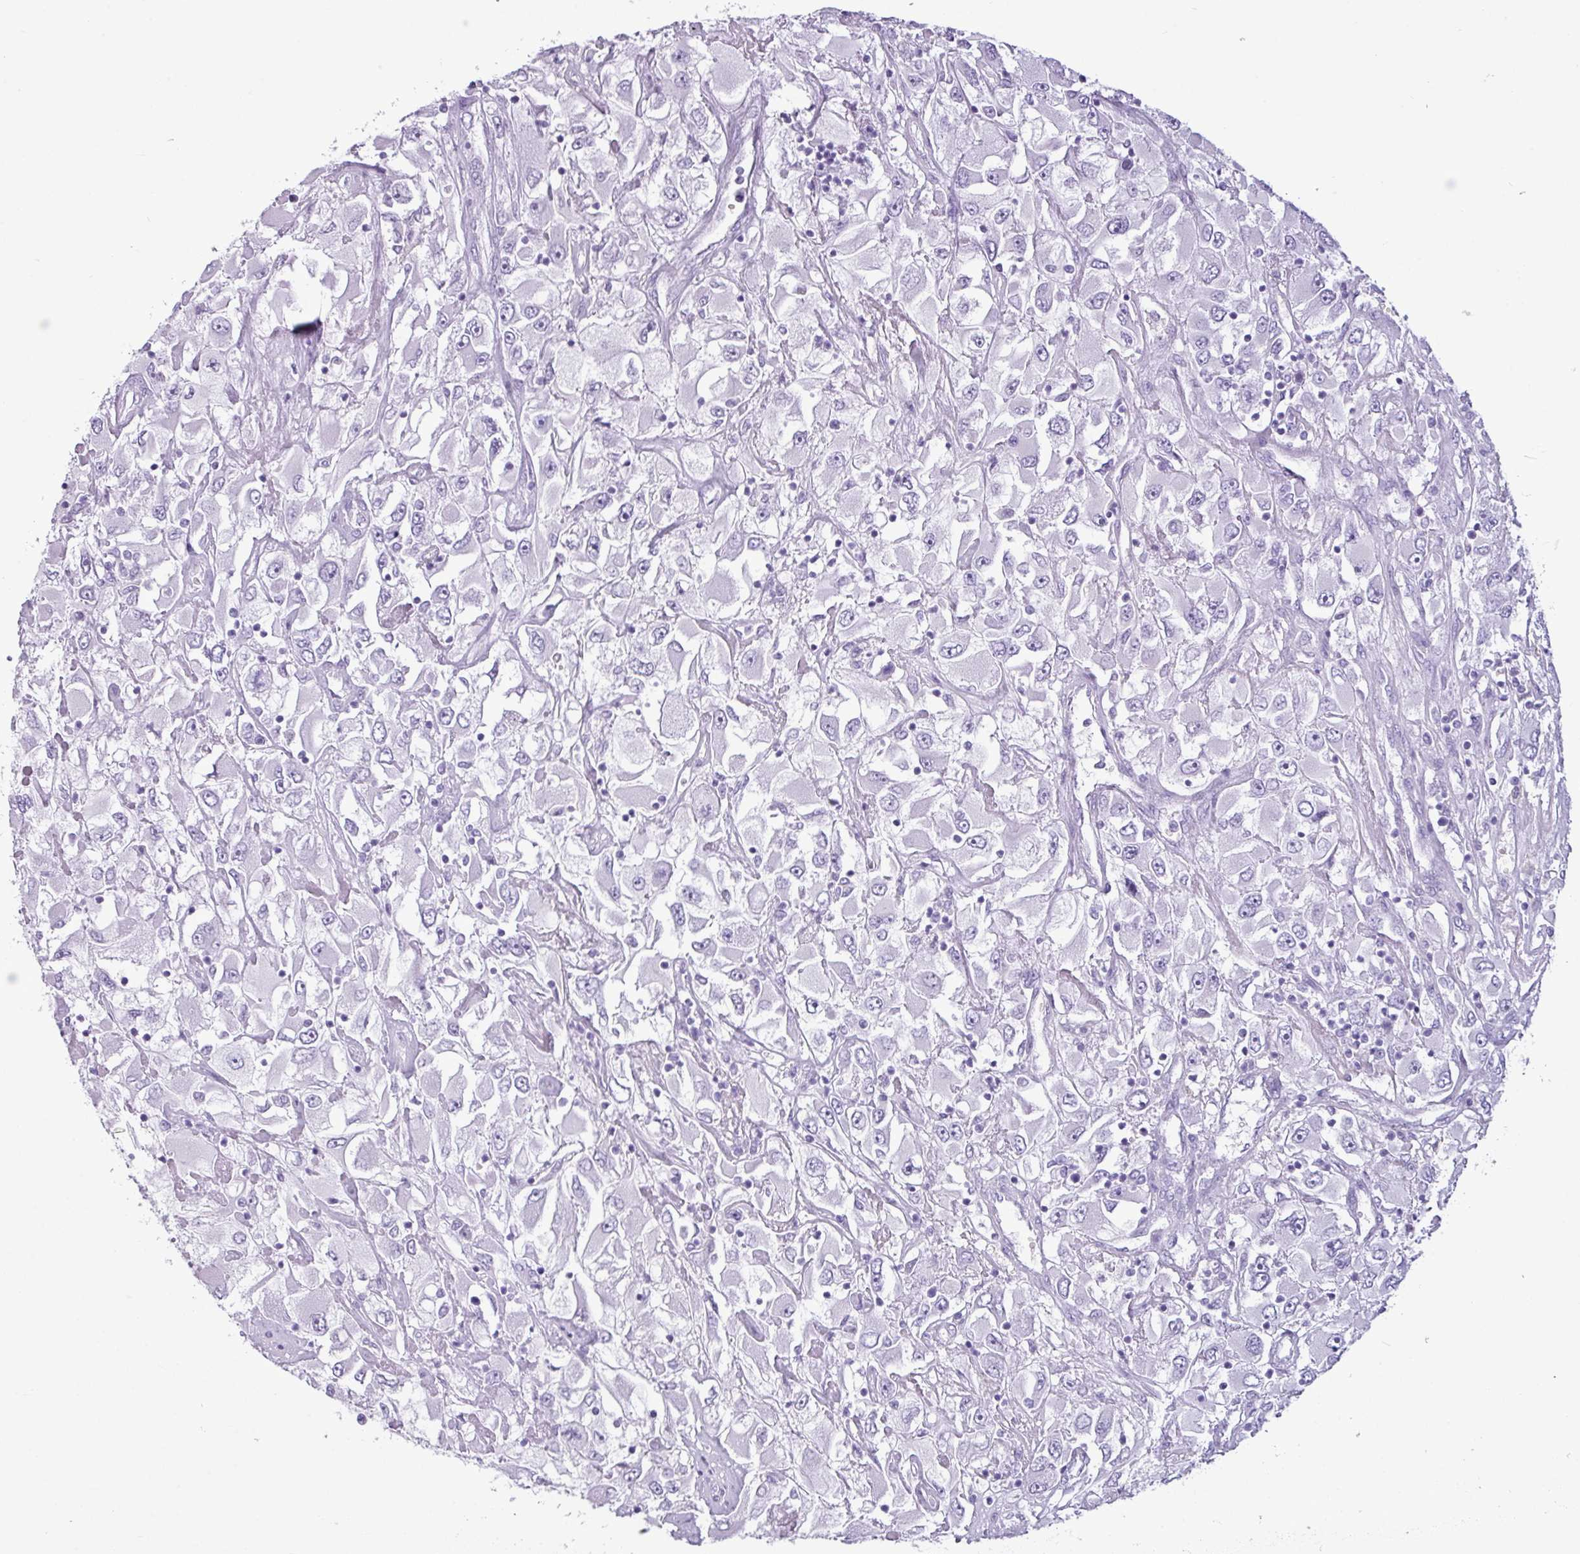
{"staining": {"intensity": "negative", "quantity": "none", "location": "none"}, "tissue": "renal cancer", "cell_type": "Tumor cells", "image_type": "cancer", "snomed": [{"axis": "morphology", "description": "Adenocarcinoma, NOS"}, {"axis": "topography", "description": "Kidney"}], "caption": "This is an immunohistochemistry (IHC) photomicrograph of renal cancer. There is no positivity in tumor cells.", "gene": "AMY1B", "patient": {"sex": "female", "age": 52}}